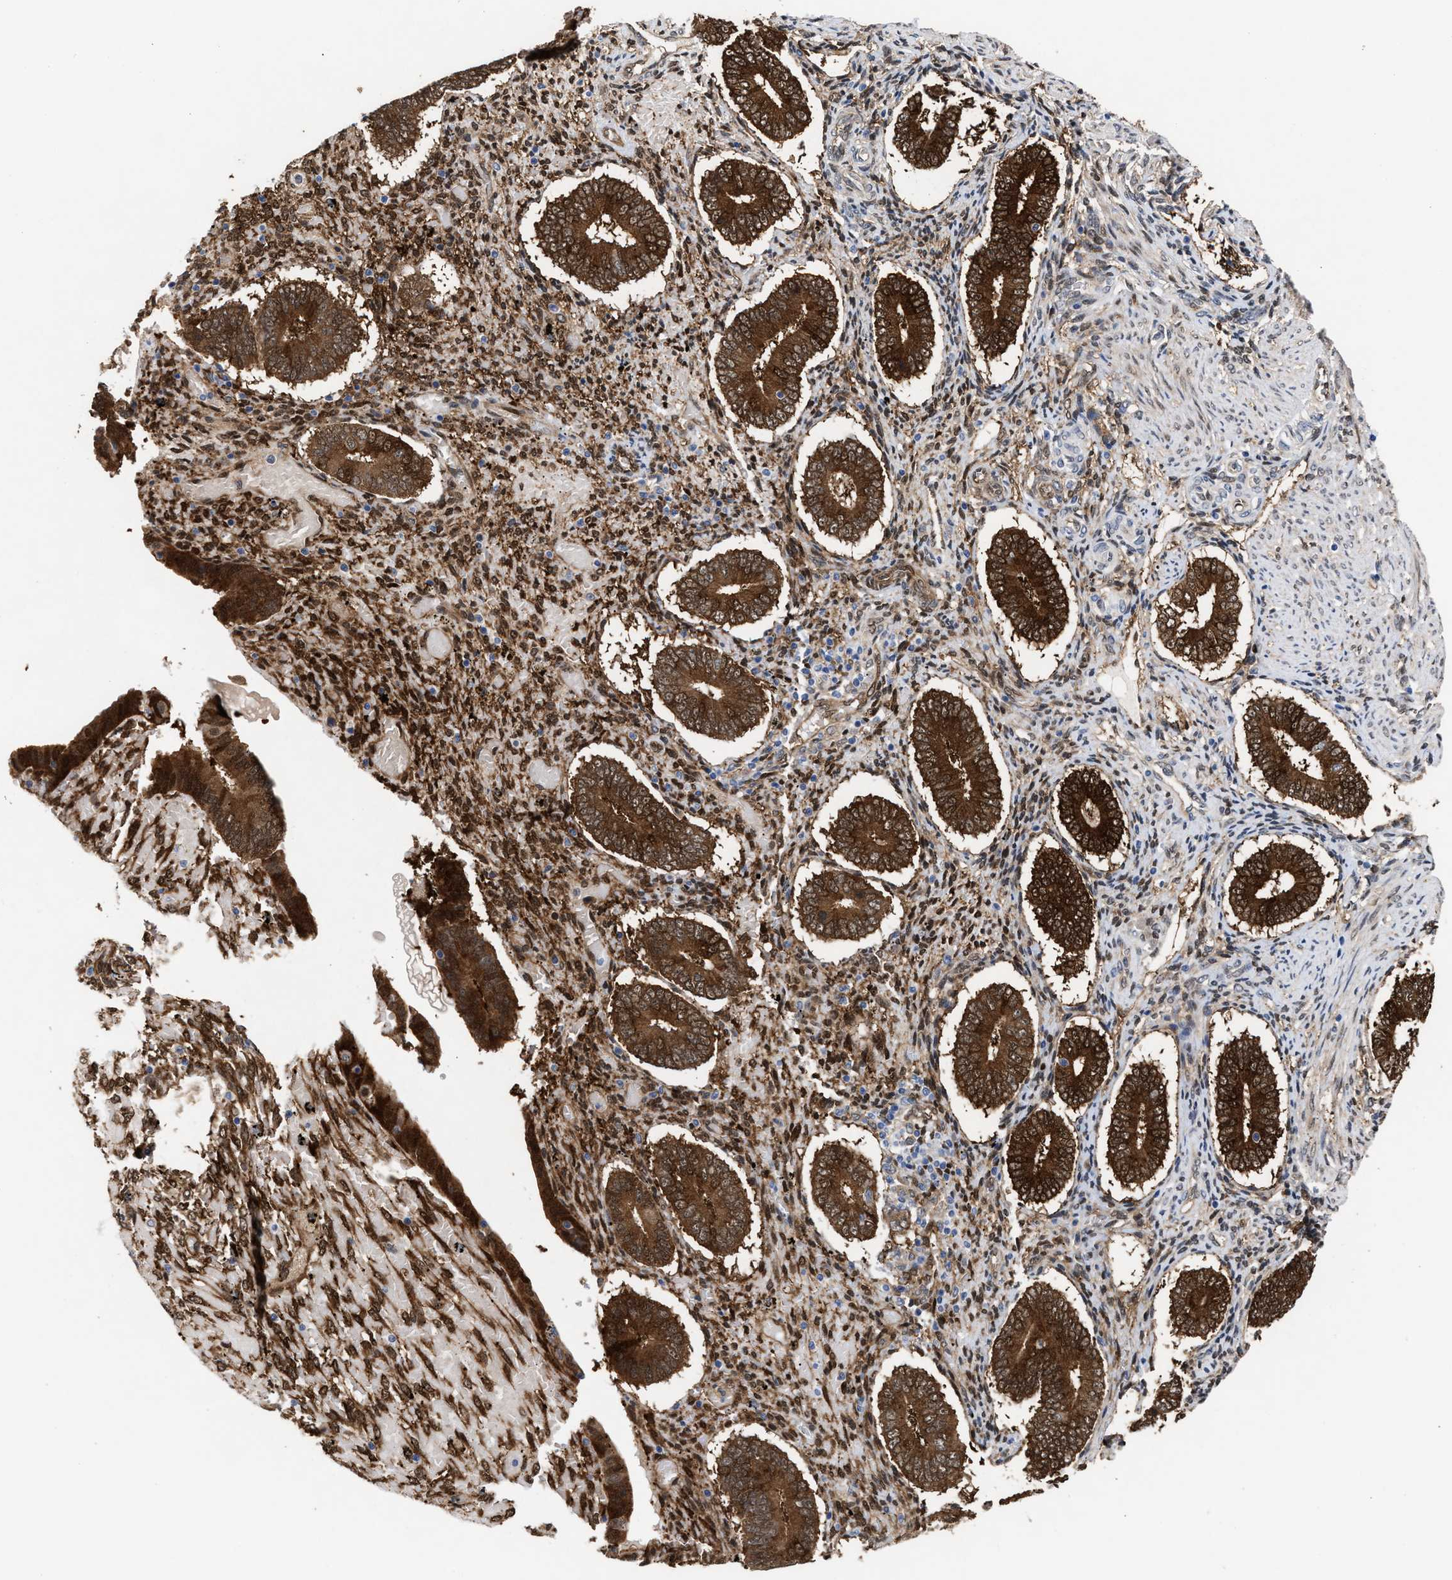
{"staining": {"intensity": "weak", "quantity": ">75%", "location": "cytoplasmic/membranous,nuclear"}, "tissue": "endometrium", "cell_type": "Cells in endometrial stroma", "image_type": "normal", "snomed": [{"axis": "morphology", "description": "Normal tissue, NOS"}, {"axis": "topography", "description": "Endometrium"}], "caption": "This photomicrograph exhibits immunohistochemistry (IHC) staining of normal endometrium, with low weak cytoplasmic/membranous,nuclear staining in about >75% of cells in endometrial stroma.", "gene": "TP53I3", "patient": {"sex": "female", "age": 42}}